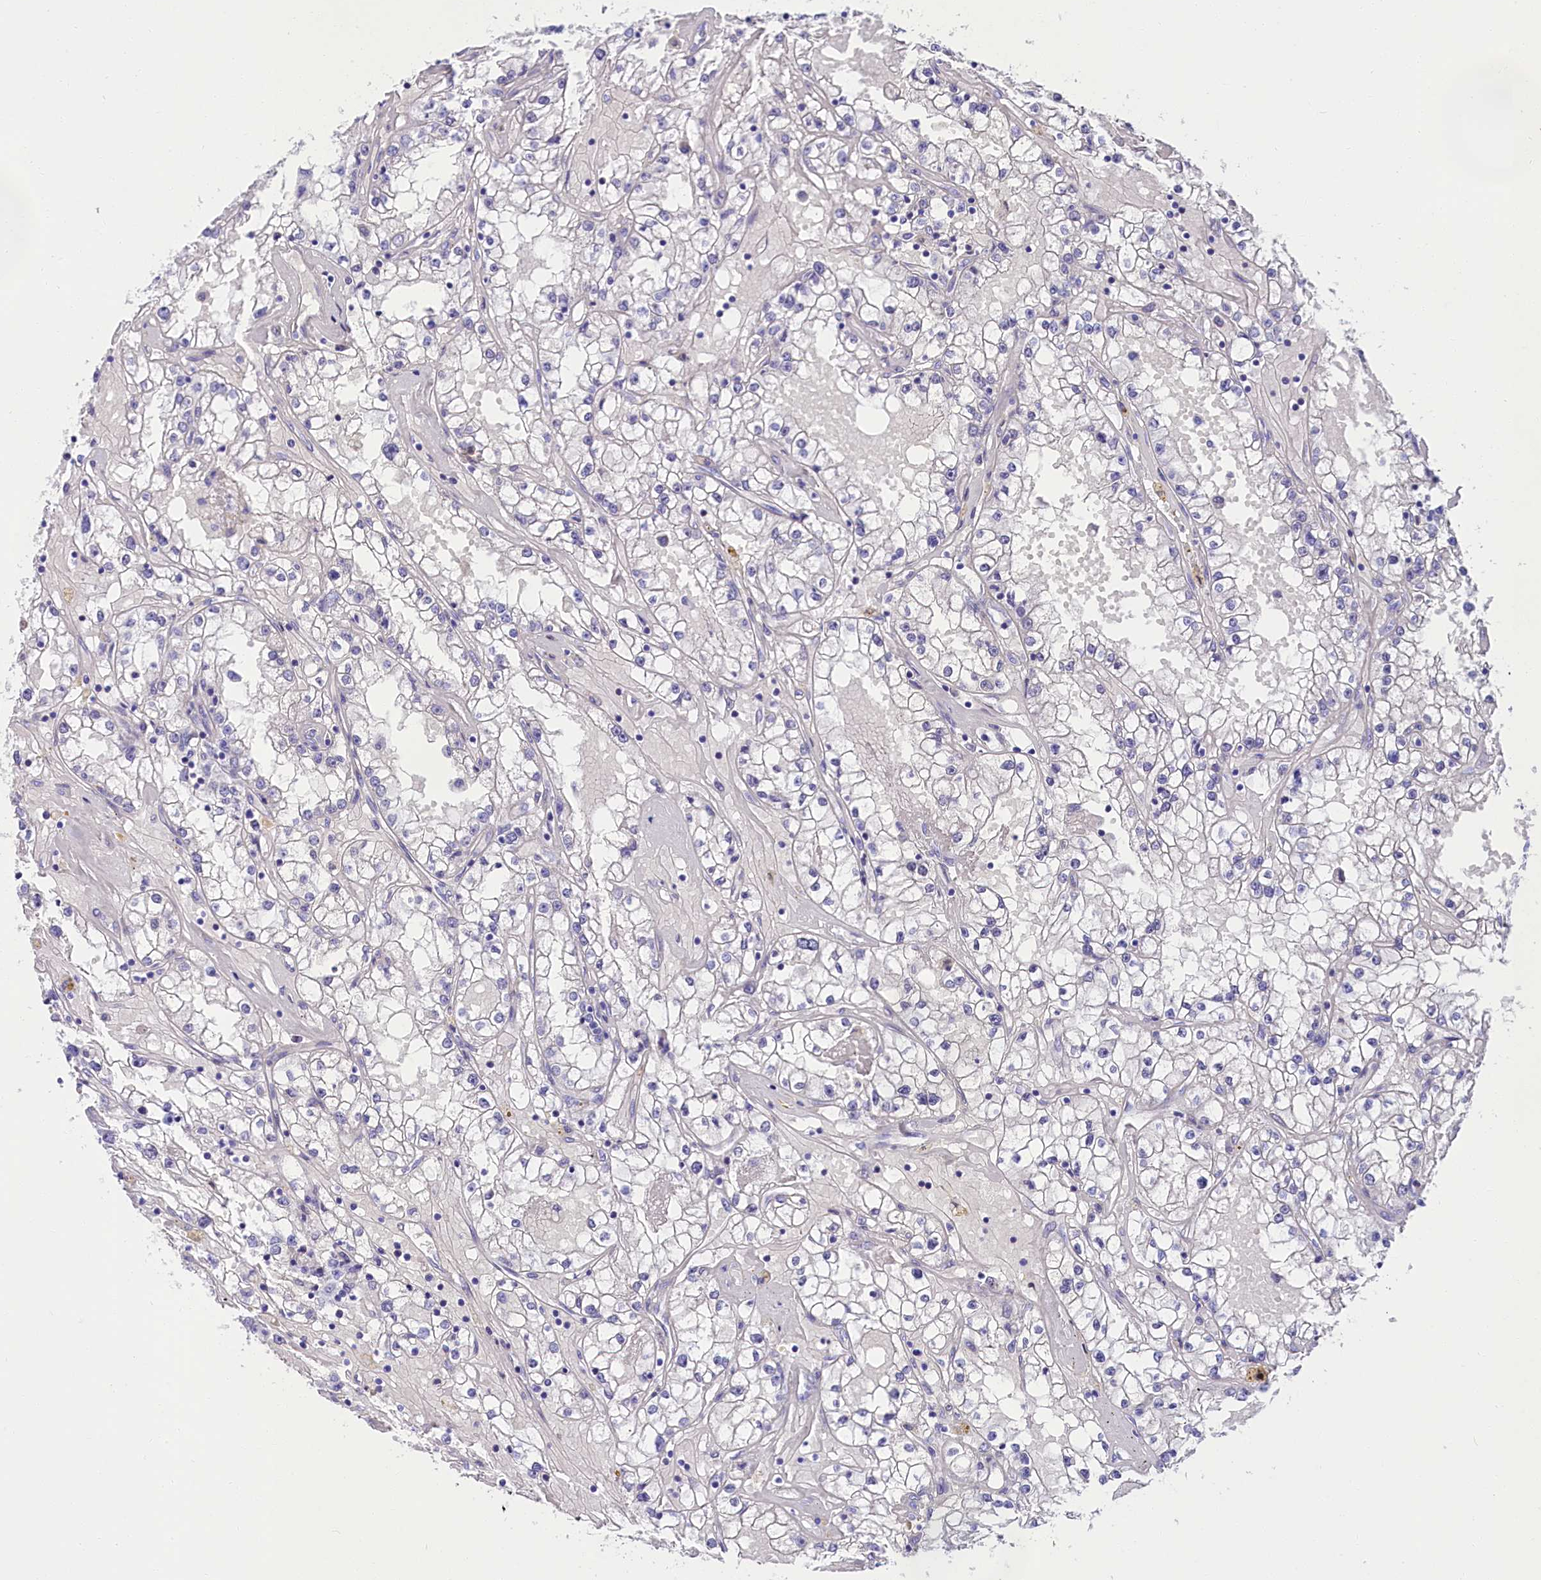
{"staining": {"intensity": "negative", "quantity": "none", "location": "none"}, "tissue": "renal cancer", "cell_type": "Tumor cells", "image_type": "cancer", "snomed": [{"axis": "morphology", "description": "Adenocarcinoma, NOS"}, {"axis": "topography", "description": "Kidney"}], "caption": "Tumor cells show no significant protein positivity in renal cancer.", "gene": "SULT2A1", "patient": {"sex": "male", "age": 56}}